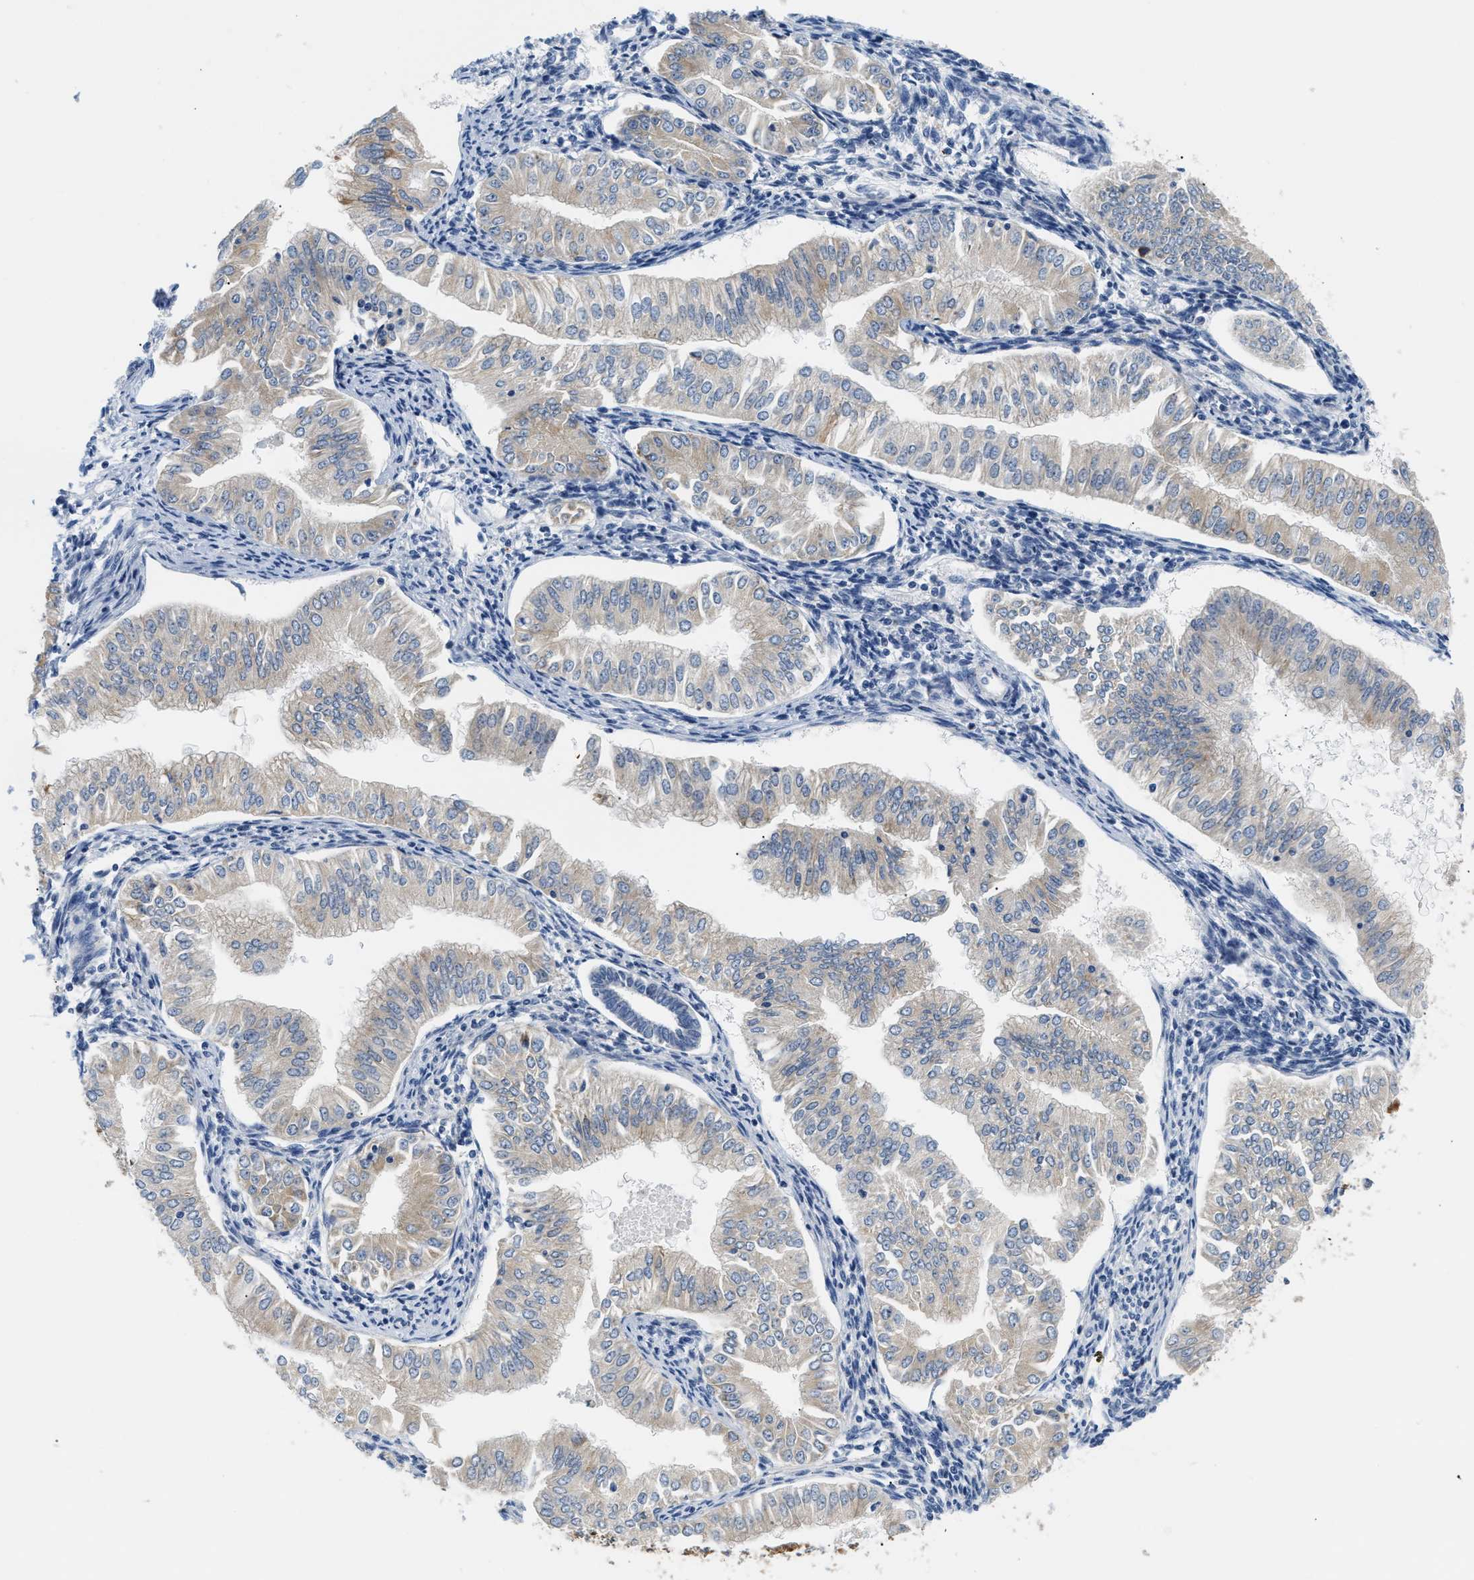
{"staining": {"intensity": "weak", "quantity": "<25%", "location": "cytoplasmic/membranous"}, "tissue": "endometrial cancer", "cell_type": "Tumor cells", "image_type": "cancer", "snomed": [{"axis": "morphology", "description": "Normal tissue, NOS"}, {"axis": "morphology", "description": "Adenocarcinoma, NOS"}, {"axis": "topography", "description": "Endometrium"}], "caption": "Histopathology image shows no protein positivity in tumor cells of adenocarcinoma (endometrial) tissue.", "gene": "HDHD3", "patient": {"sex": "female", "age": 53}}